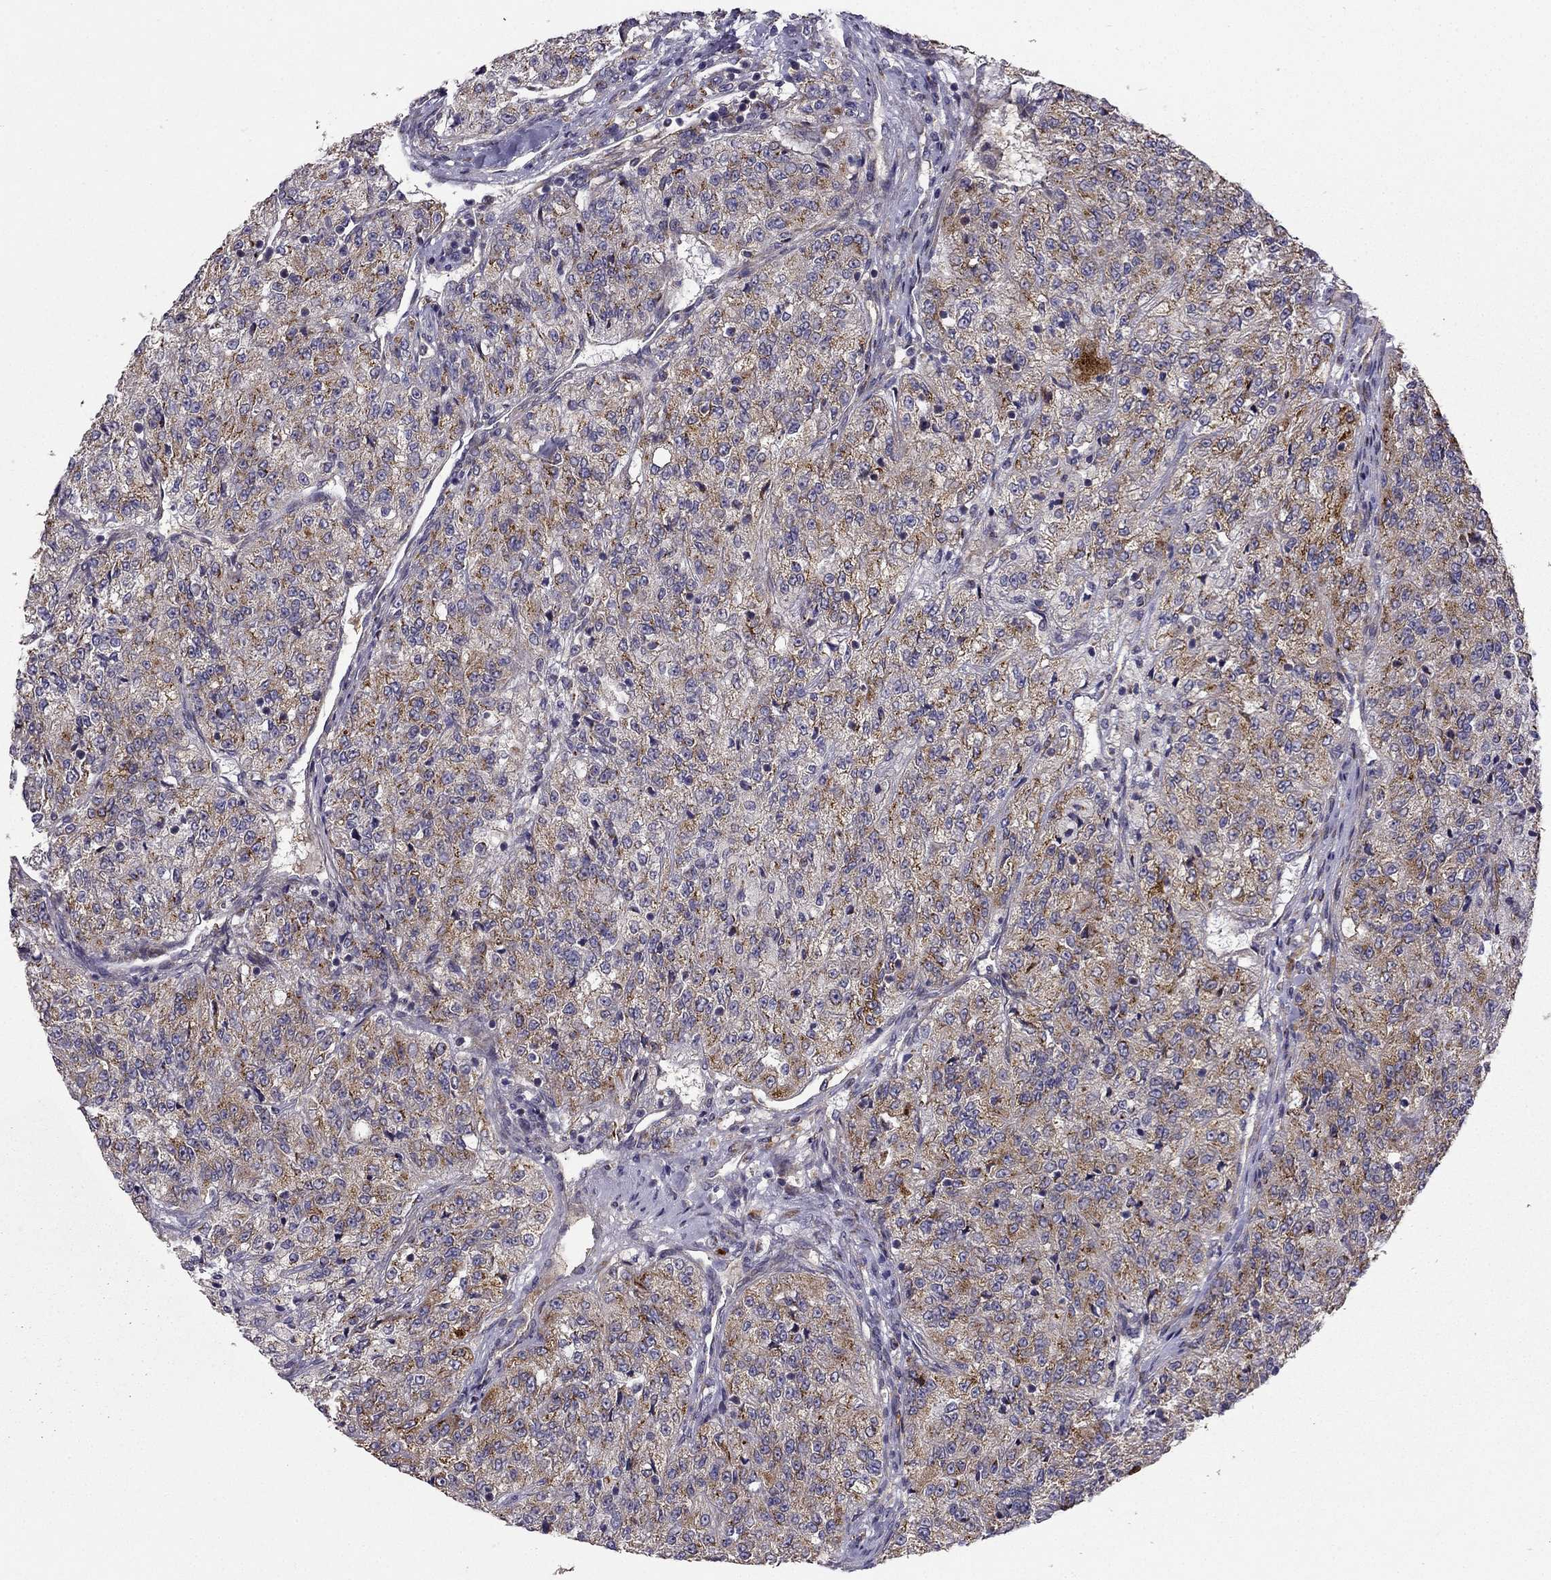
{"staining": {"intensity": "moderate", "quantity": ">75%", "location": "cytoplasmic/membranous"}, "tissue": "renal cancer", "cell_type": "Tumor cells", "image_type": "cancer", "snomed": [{"axis": "morphology", "description": "Adenocarcinoma, NOS"}, {"axis": "topography", "description": "Kidney"}], "caption": "Immunohistochemical staining of human renal cancer exhibits moderate cytoplasmic/membranous protein staining in about >75% of tumor cells.", "gene": "B4GALT7", "patient": {"sex": "female", "age": 63}}